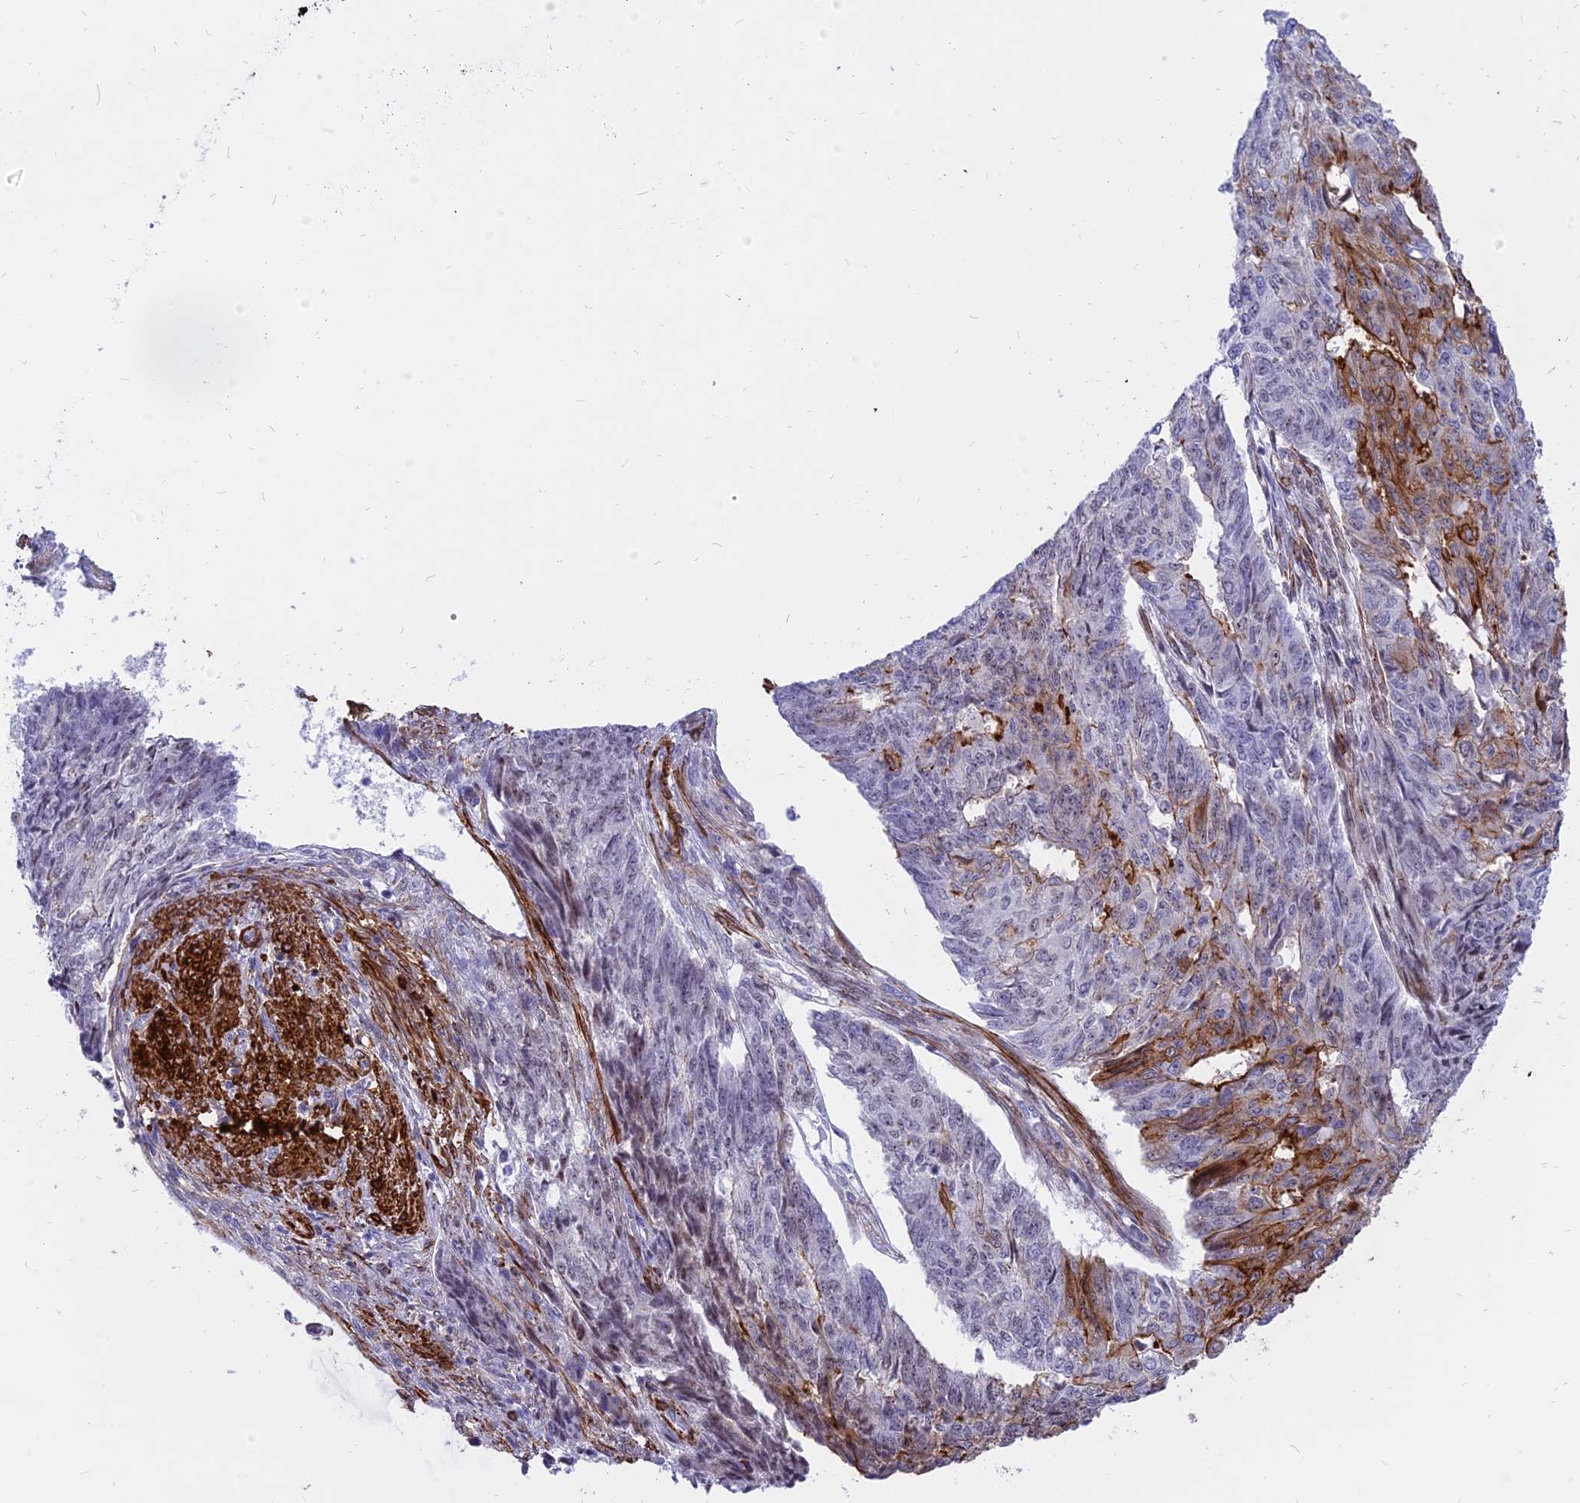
{"staining": {"intensity": "strong", "quantity": "<25%", "location": "cytoplasmic/membranous"}, "tissue": "endometrial cancer", "cell_type": "Tumor cells", "image_type": "cancer", "snomed": [{"axis": "morphology", "description": "Adenocarcinoma, NOS"}, {"axis": "topography", "description": "Endometrium"}], "caption": "This photomicrograph shows IHC staining of human adenocarcinoma (endometrial), with medium strong cytoplasmic/membranous staining in approximately <25% of tumor cells.", "gene": "CENPV", "patient": {"sex": "female", "age": 32}}